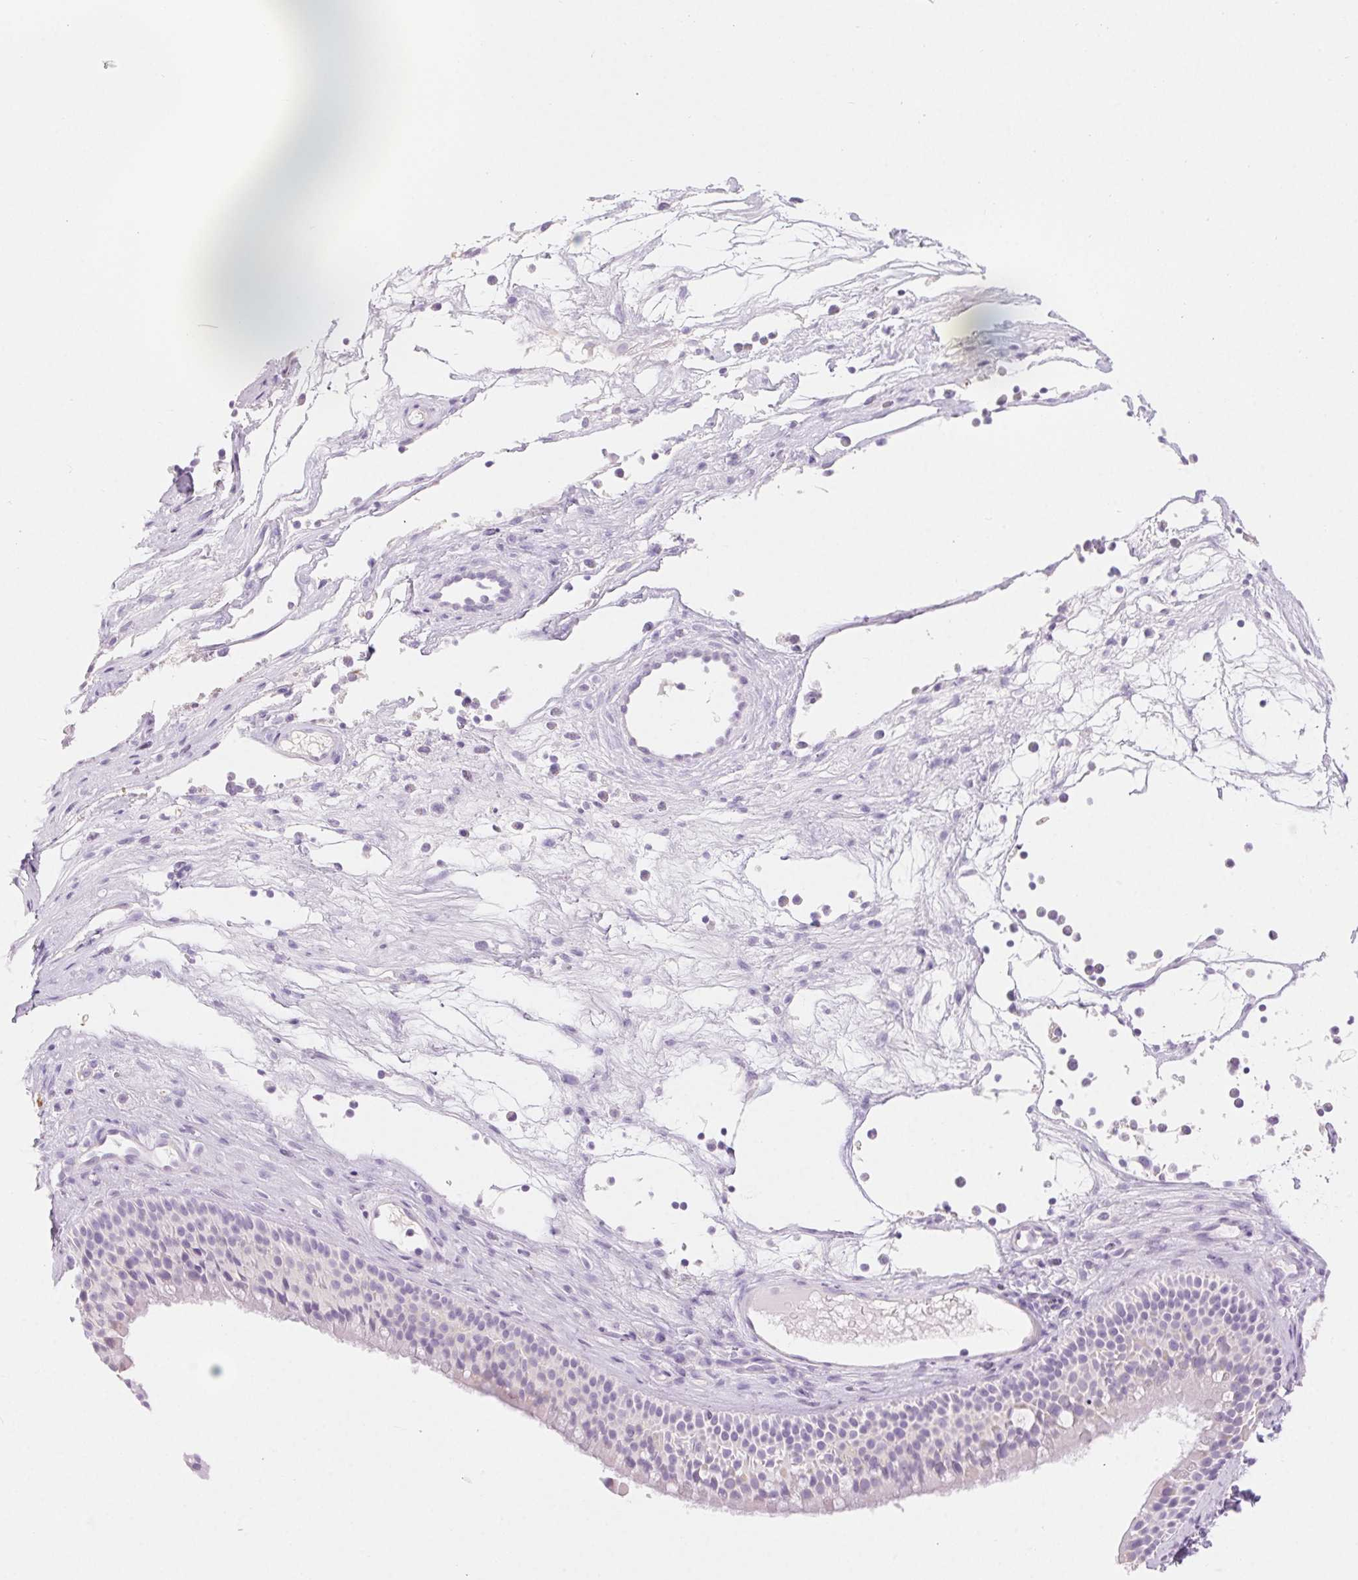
{"staining": {"intensity": "negative", "quantity": "none", "location": "none"}, "tissue": "nasopharynx", "cell_type": "Respiratory epithelial cells", "image_type": "normal", "snomed": [{"axis": "morphology", "description": "Normal tissue, NOS"}, {"axis": "topography", "description": "Nasopharynx"}], "caption": "Human nasopharynx stained for a protein using immunohistochemistry shows no expression in respiratory epithelial cells.", "gene": "CLDN16", "patient": {"sex": "male", "age": 68}}